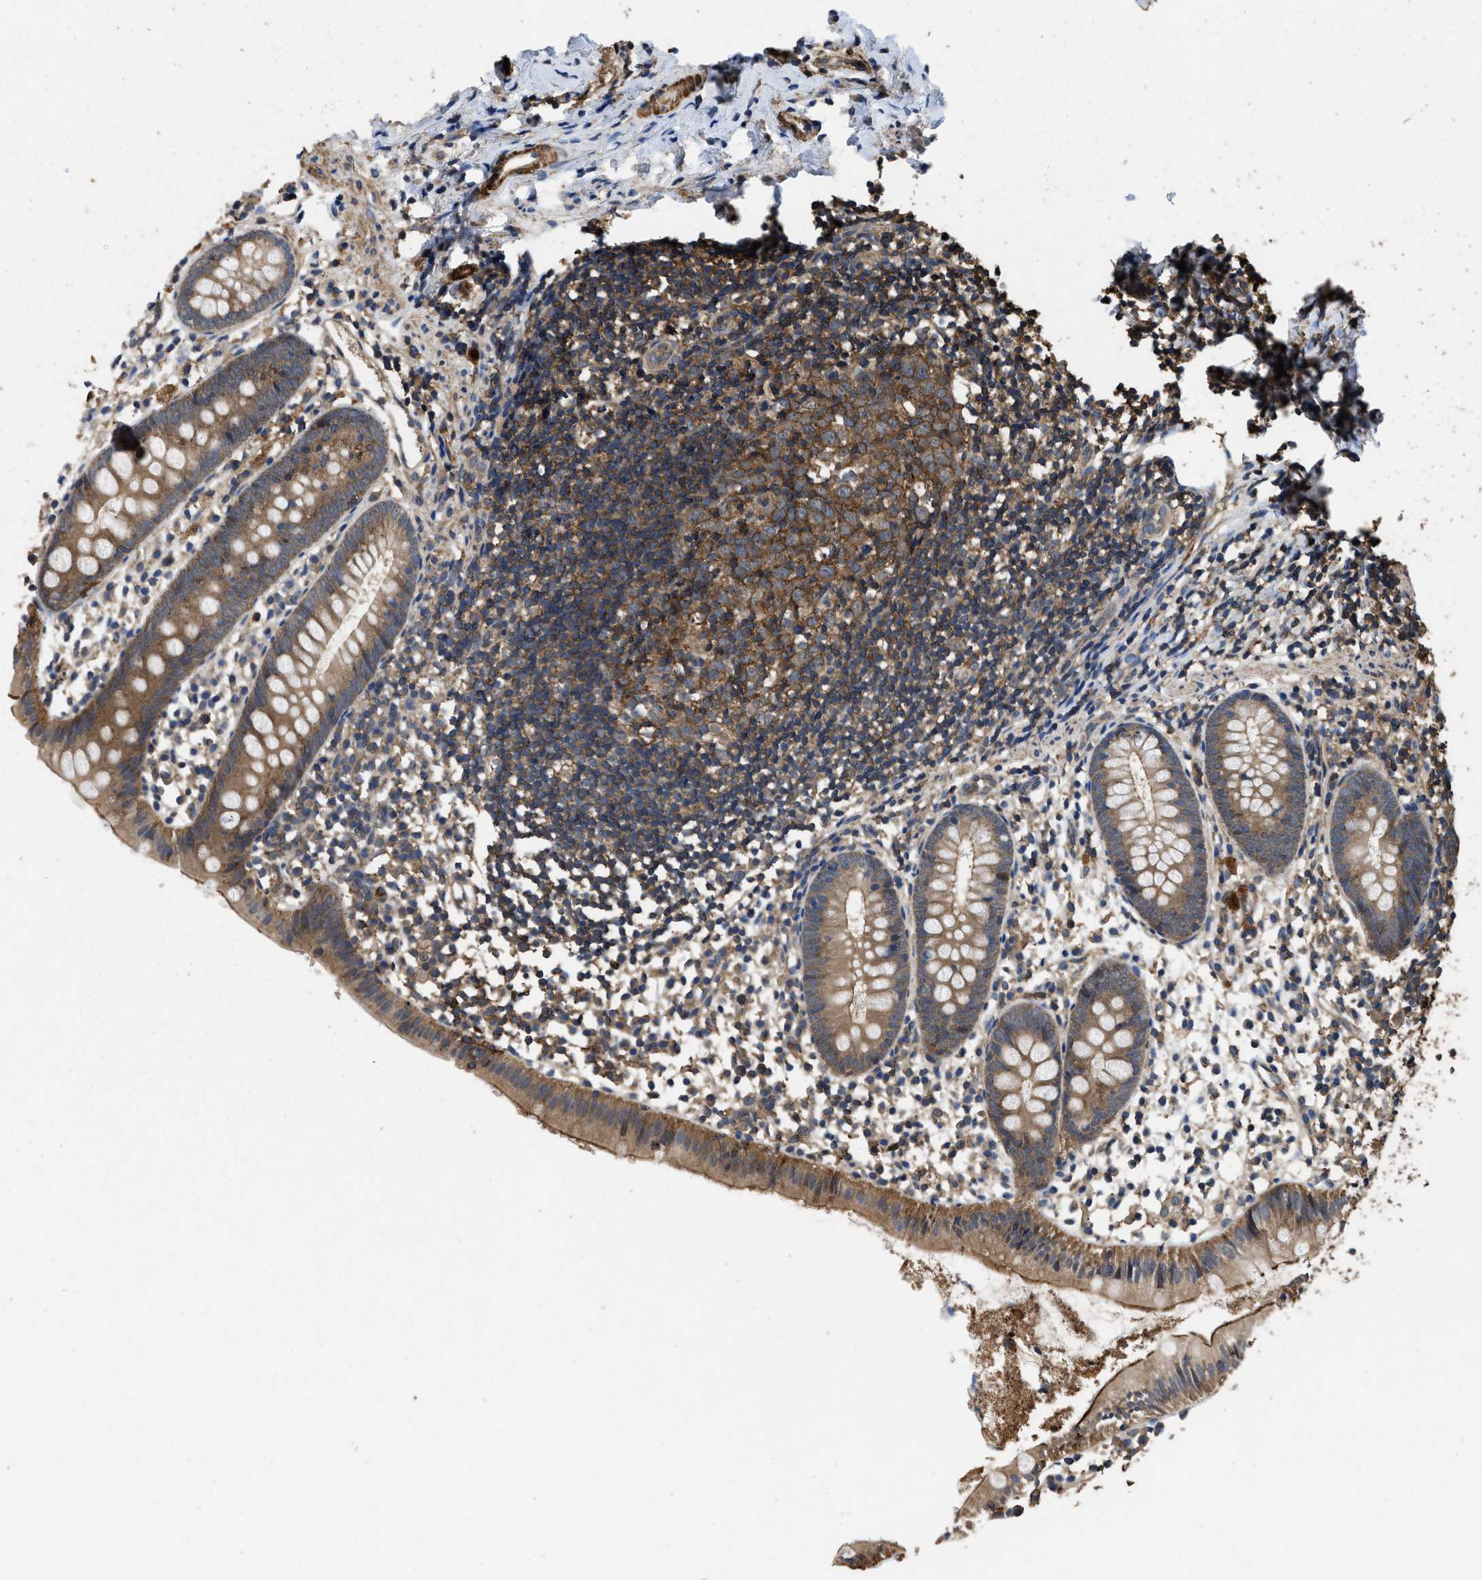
{"staining": {"intensity": "moderate", "quantity": ">75%", "location": "cytoplasmic/membranous"}, "tissue": "appendix", "cell_type": "Glandular cells", "image_type": "normal", "snomed": [{"axis": "morphology", "description": "Normal tissue, NOS"}, {"axis": "topography", "description": "Appendix"}], "caption": "Brown immunohistochemical staining in unremarkable human appendix demonstrates moderate cytoplasmic/membranous staining in about >75% of glandular cells. (Brightfield microscopy of DAB IHC at high magnification).", "gene": "LINGO2", "patient": {"sex": "female", "age": 20}}